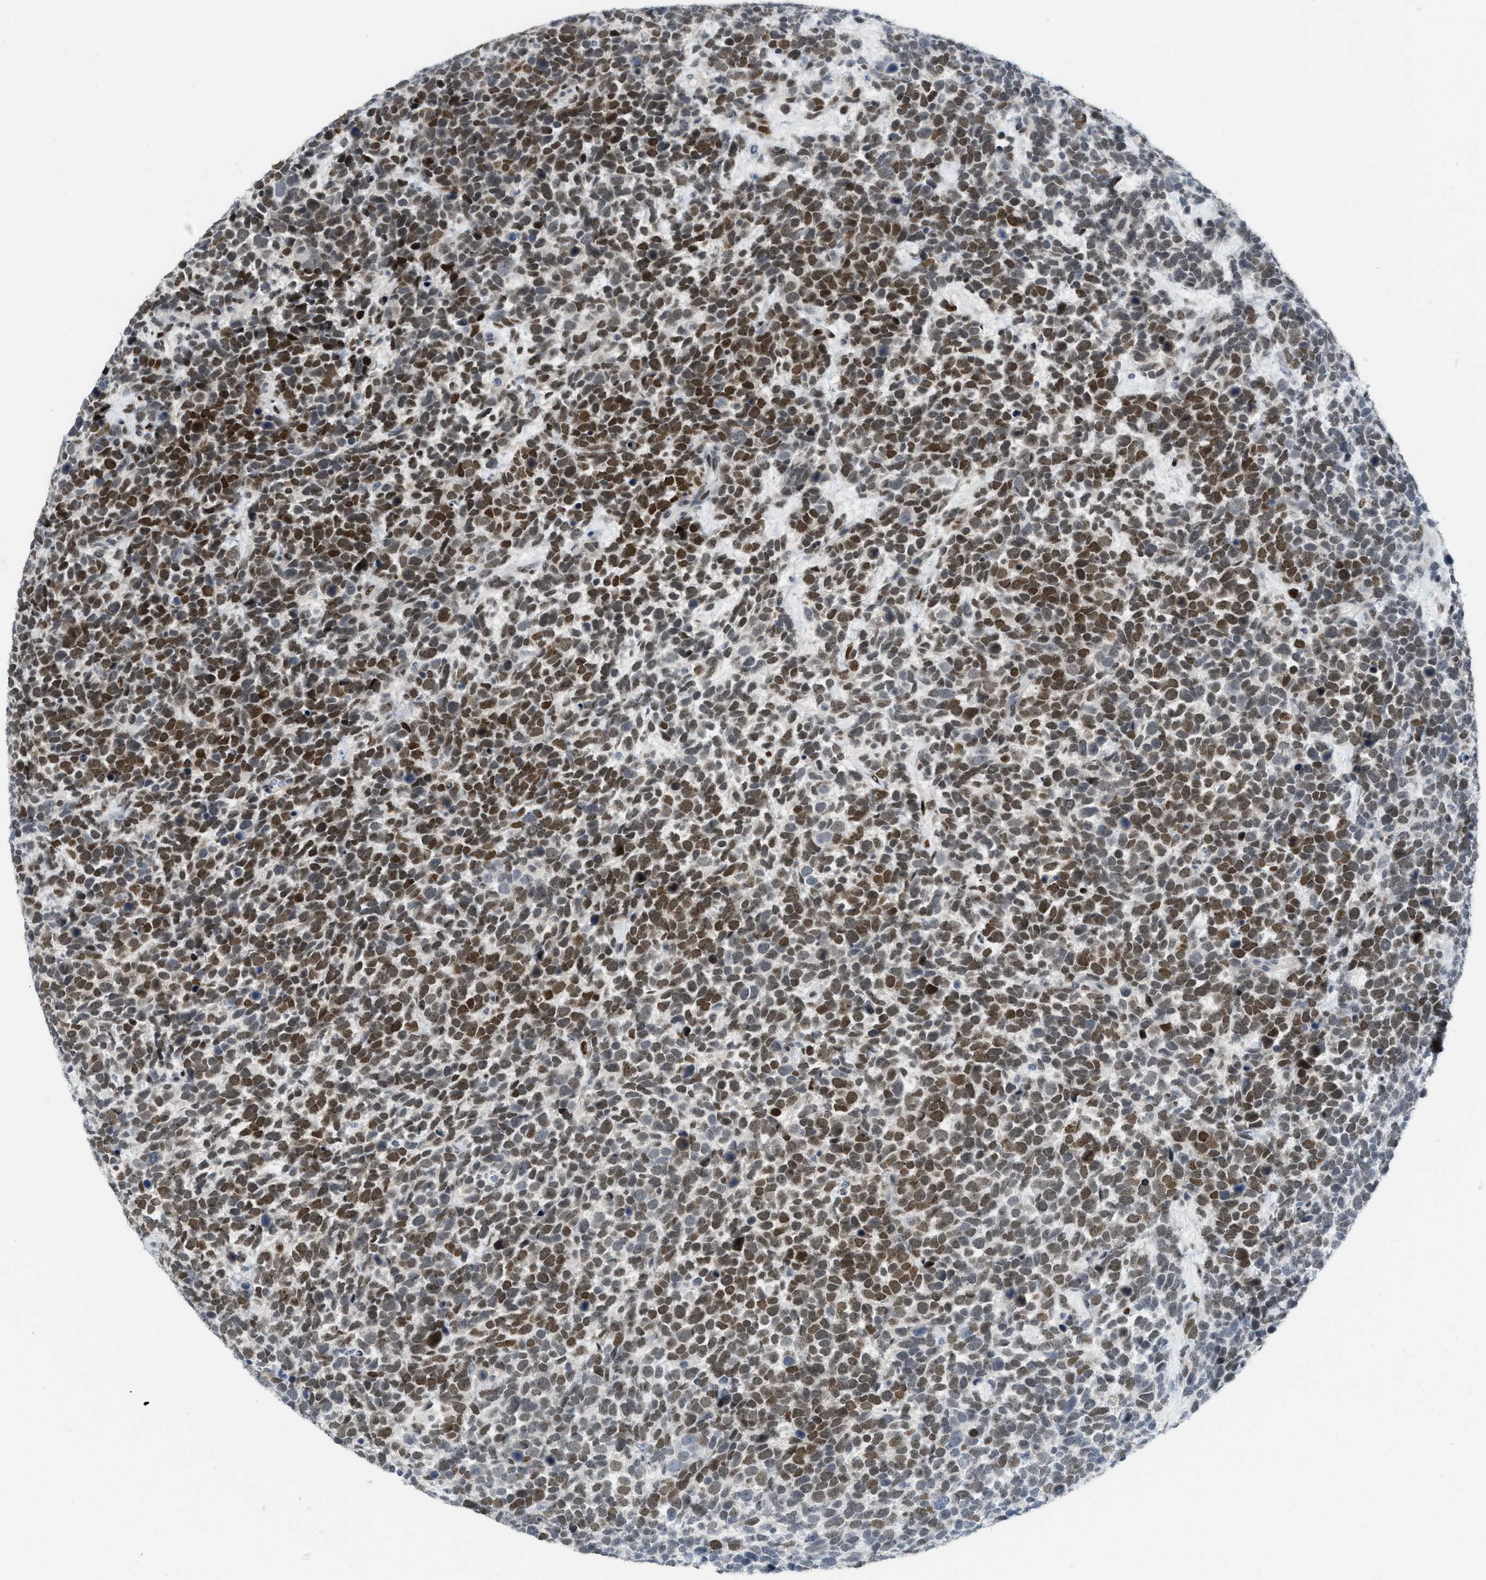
{"staining": {"intensity": "strong", "quantity": ">75%", "location": "nuclear"}, "tissue": "urothelial cancer", "cell_type": "Tumor cells", "image_type": "cancer", "snomed": [{"axis": "morphology", "description": "Urothelial carcinoma, High grade"}, {"axis": "topography", "description": "Urinary bladder"}], "caption": "Tumor cells display strong nuclear positivity in approximately >75% of cells in urothelial cancer.", "gene": "PBX1", "patient": {"sex": "female", "age": 82}}